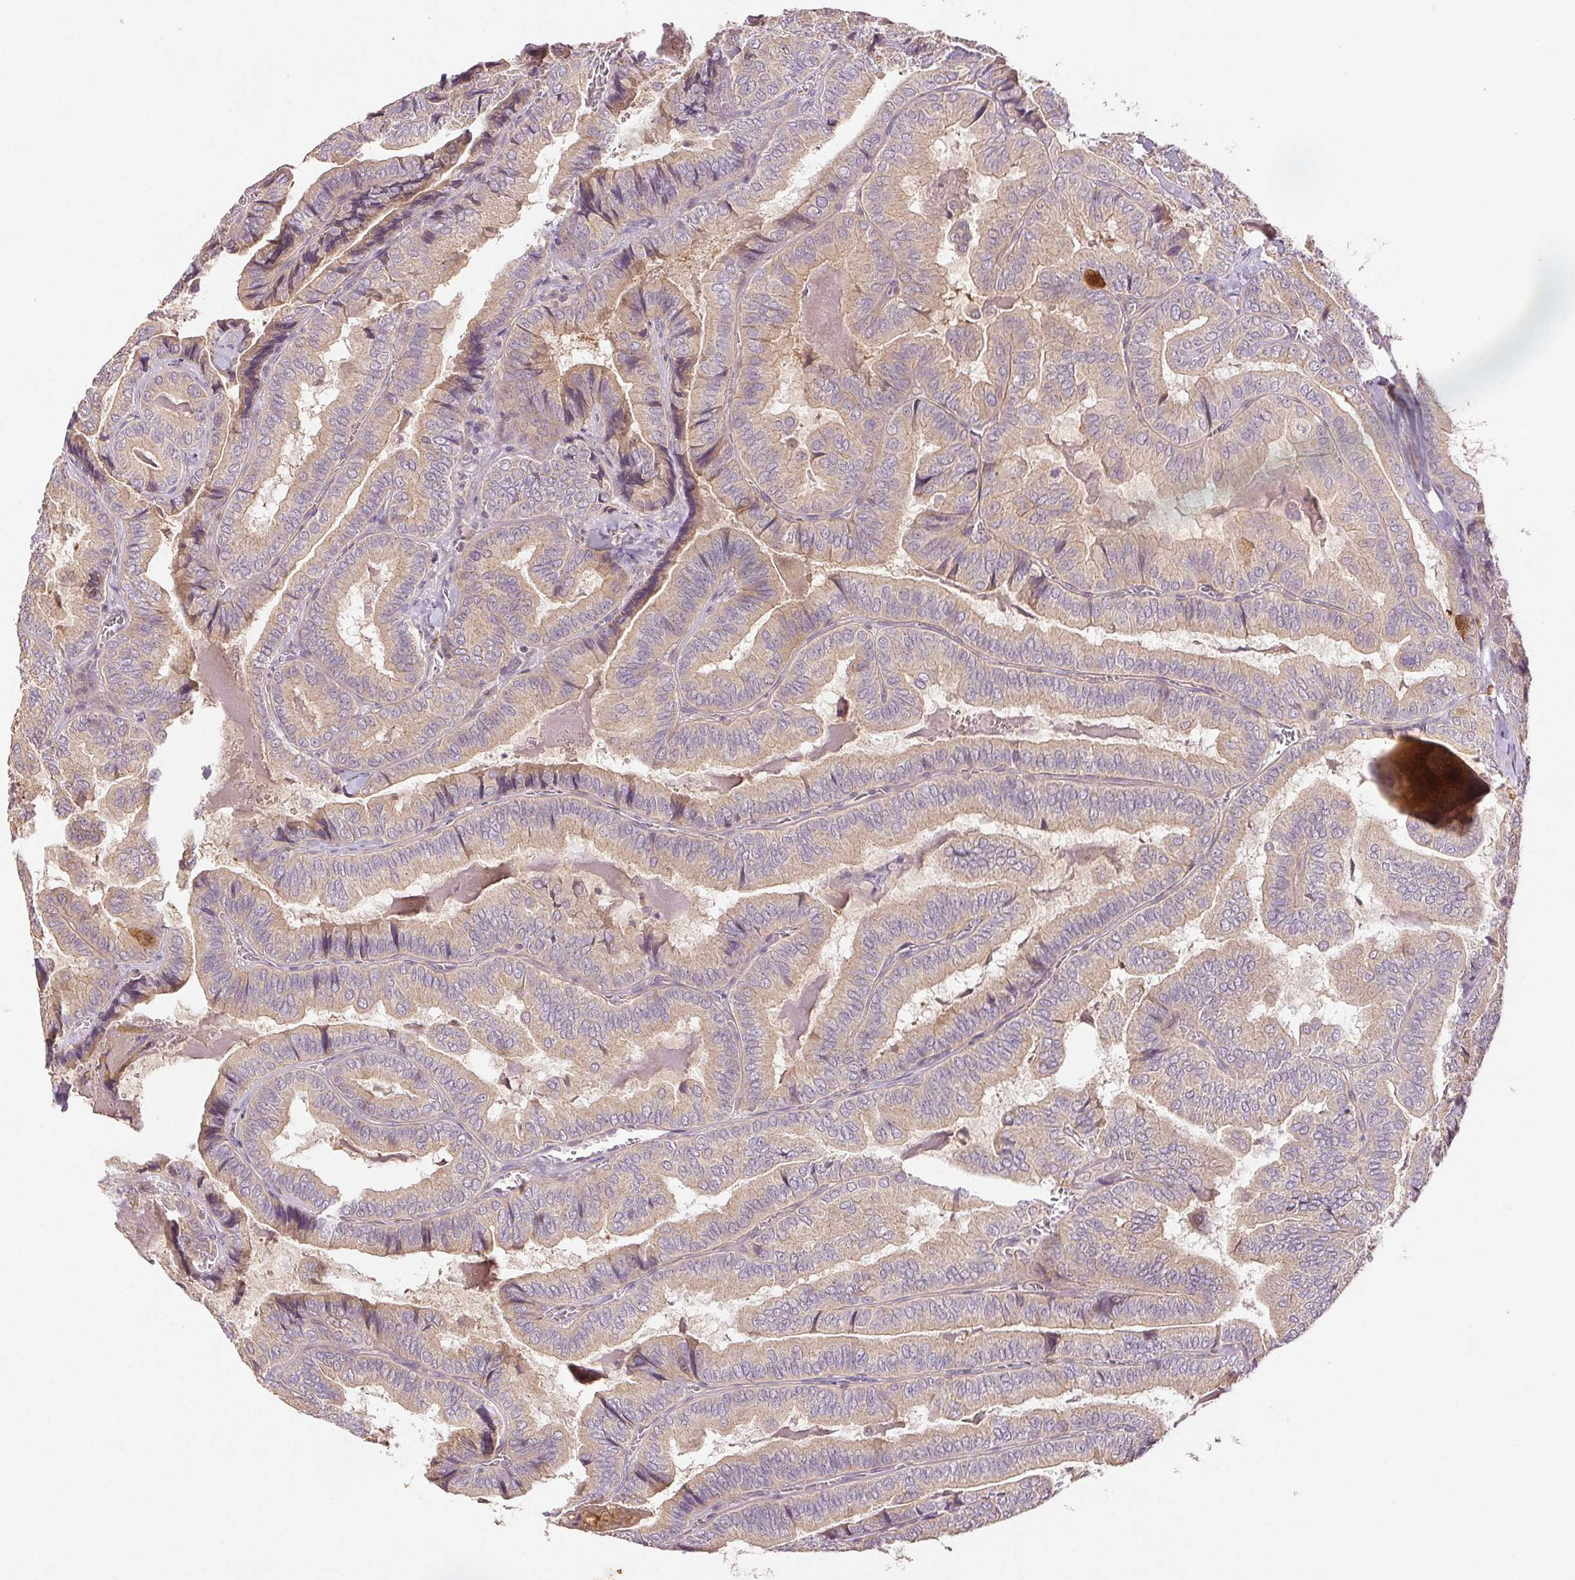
{"staining": {"intensity": "weak", "quantity": ">75%", "location": "cytoplasmic/membranous"}, "tissue": "thyroid cancer", "cell_type": "Tumor cells", "image_type": "cancer", "snomed": [{"axis": "morphology", "description": "Papillary adenocarcinoma, NOS"}, {"axis": "topography", "description": "Thyroid gland"}], "caption": "Thyroid papillary adenocarcinoma stained for a protein (brown) demonstrates weak cytoplasmic/membranous positive staining in about >75% of tumor cells.", "gene": "YIF1B", "patient": {"sex": "female", "age": 75}}